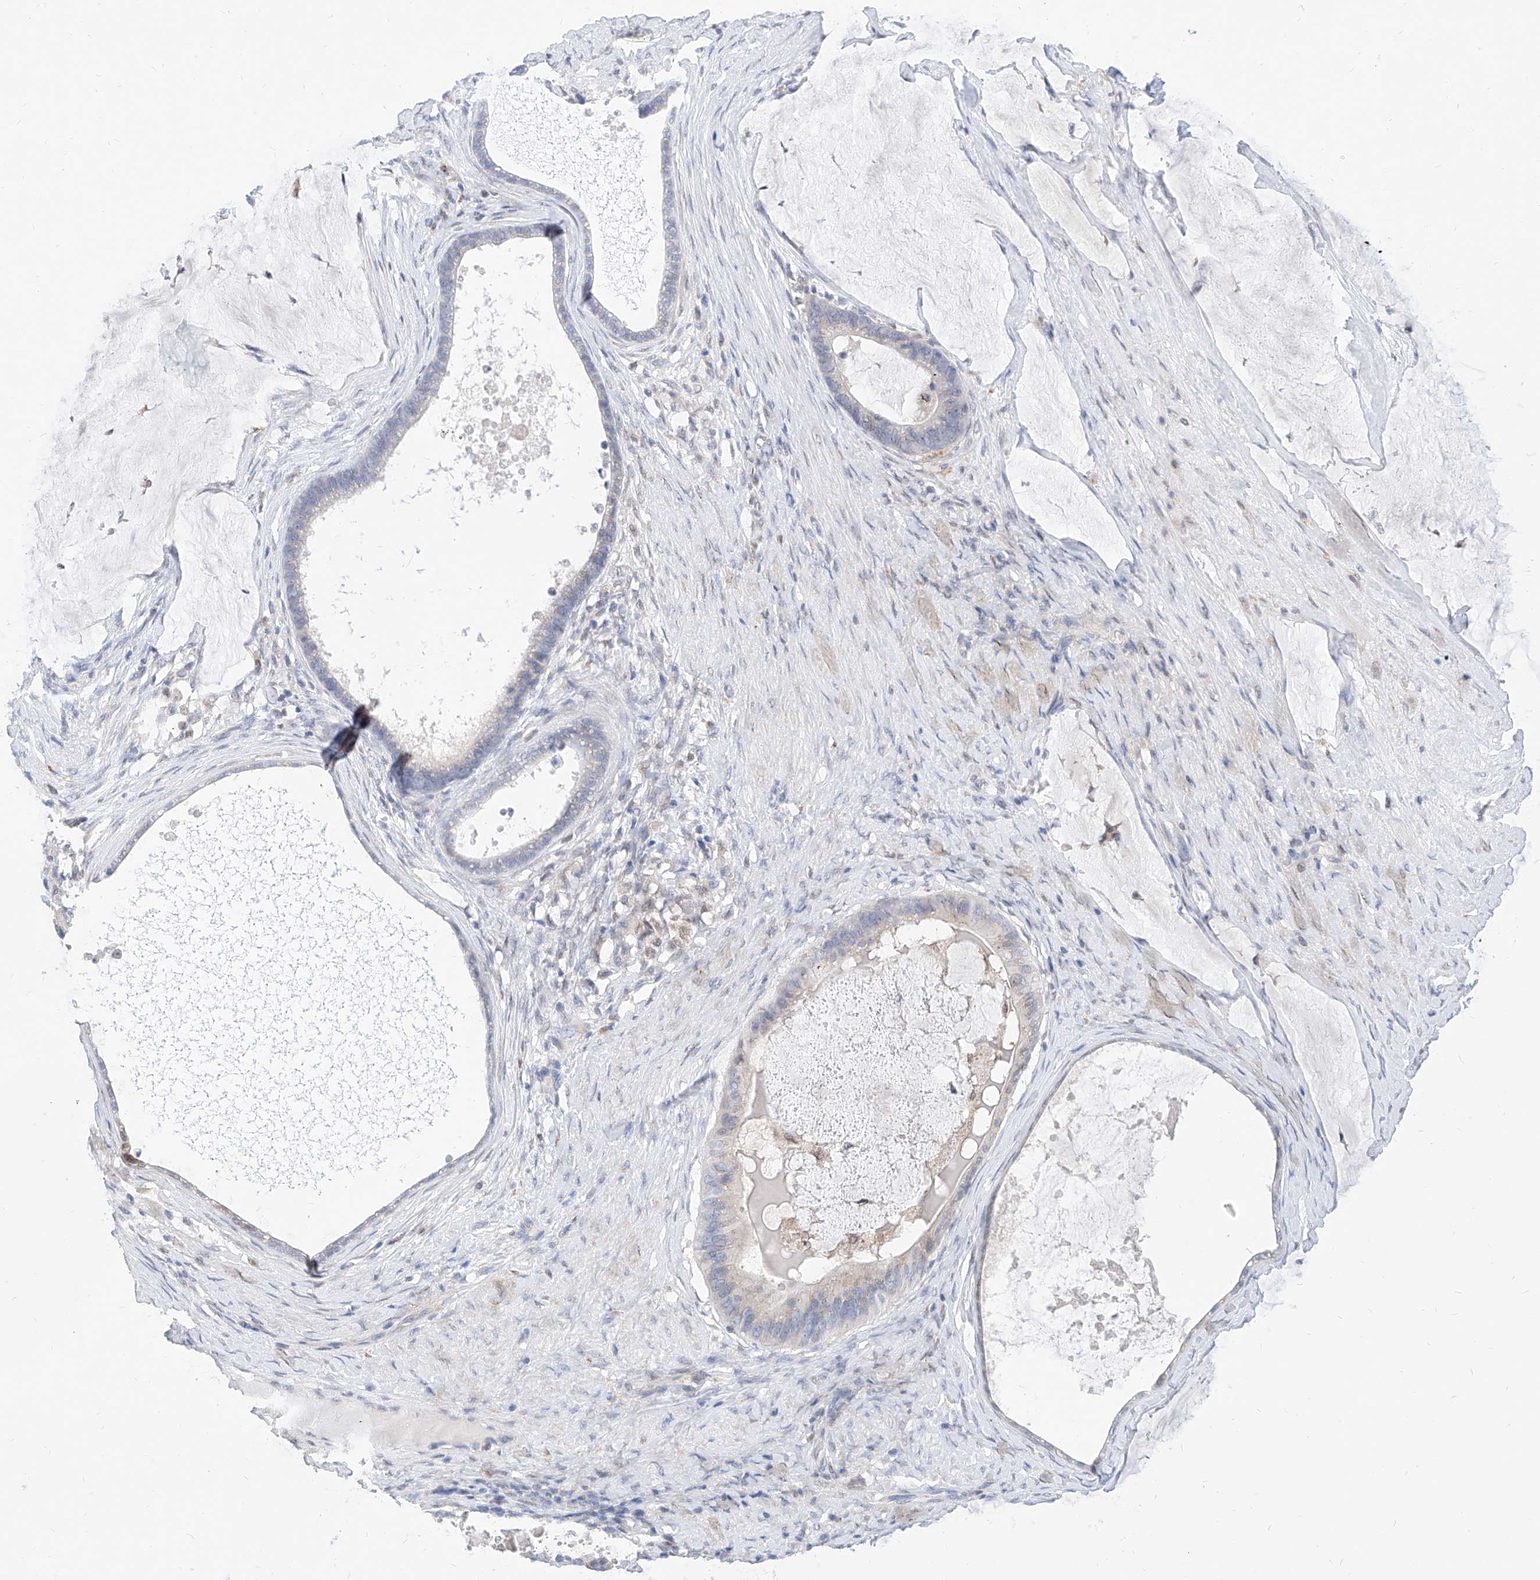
{"staining": {"intensity": "negative", "quantity": "none", "location": "none"}, "tissue": "ovarian cancer", "cell_type": "Tumor cells", "image_type": "cancer", "snomed": [{"axis": "morphology", "description": "Cystadenocarcinoma, mucinous, NOS"}, {"axis": "topography", "description": "Ovary"}], "caption": "There is no significant staining in tumor cells of ovarian cancer (mucinous cystadenocarcinoma).", "gene": "MX2", "patient": {"sex": "female", "age": 61}}